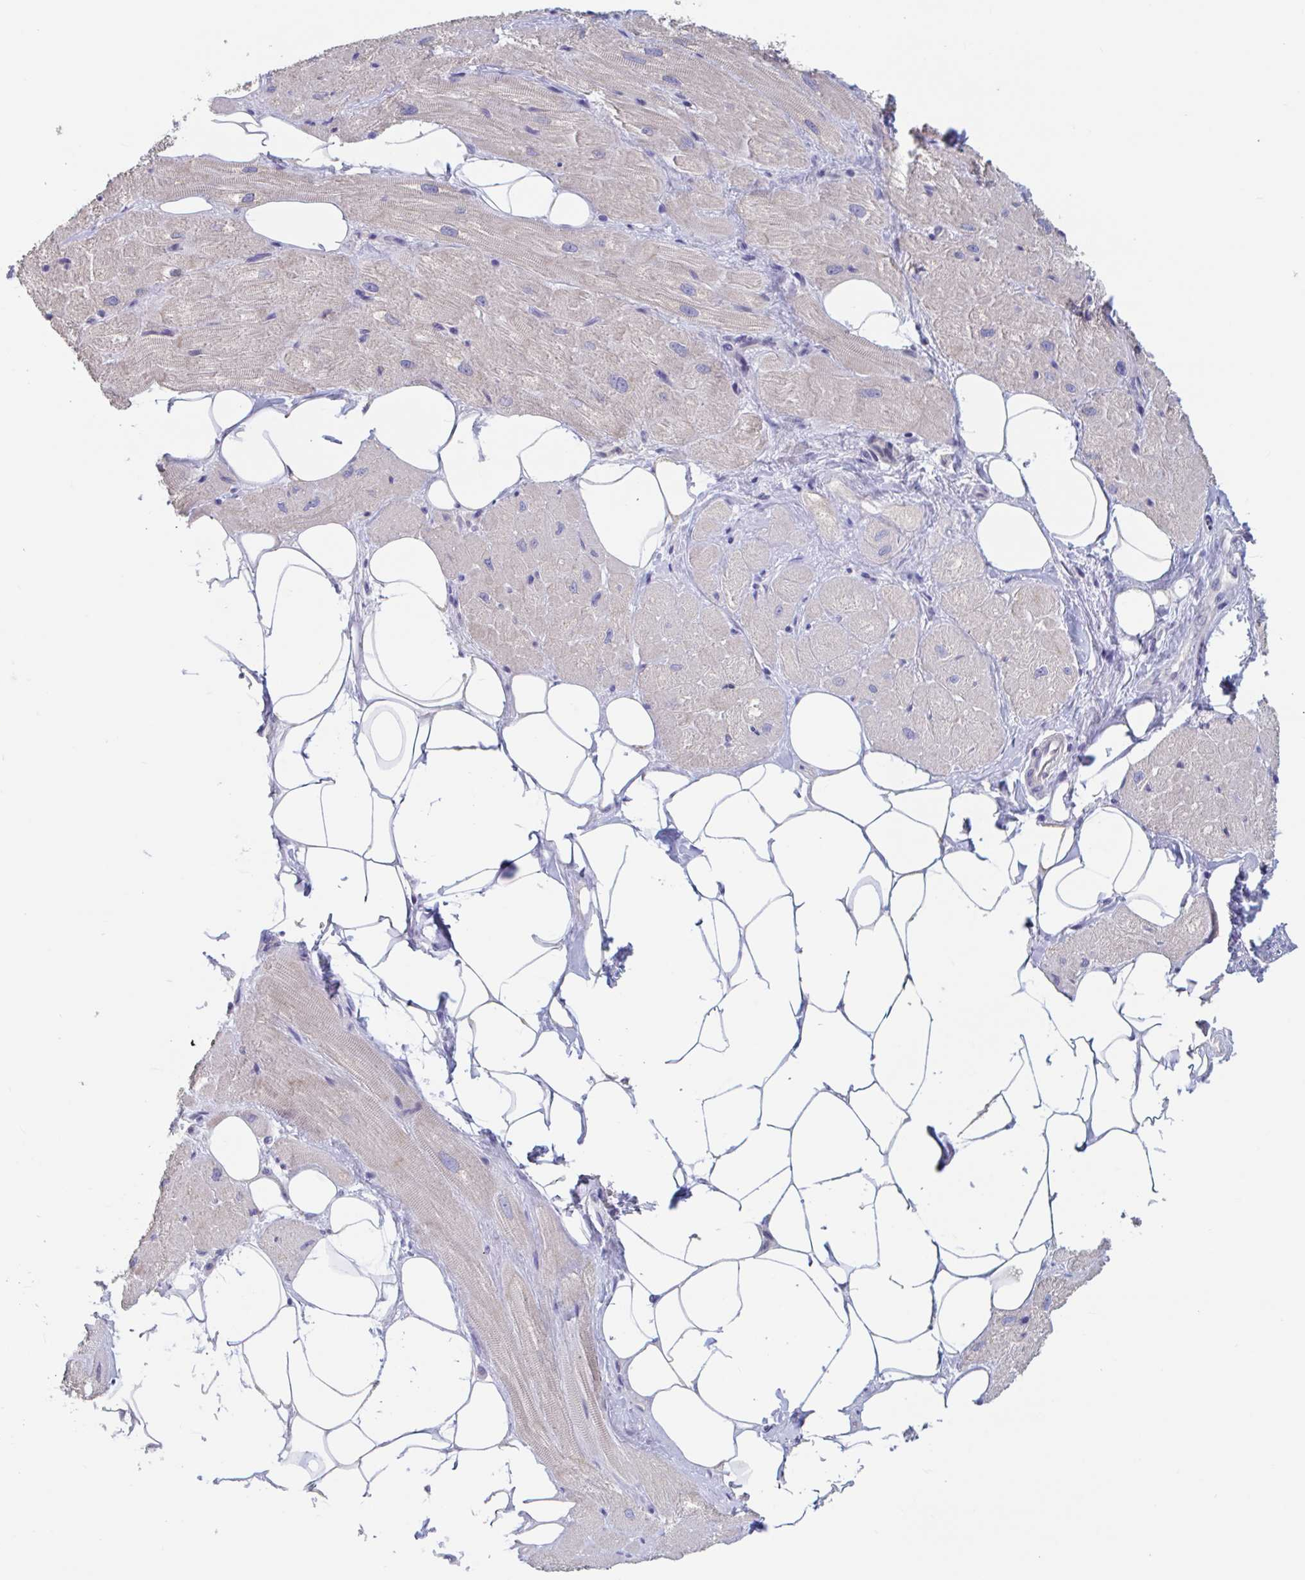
{"staining": {"intensity": "weak", "quantity": "25%-75%", "location": "cytoplasmic/membranous"}, "tissue": "heart muscle", "cell_type": "Cardiomyocytes", "image_type": "normal", "snomed": [{"axis": "morphology", "description": "Normal tissue, NOS"}, {"axis": "topography", "description": "Heart"}], "caption": "IHC of unremarkable human heart muscle shows low levels of weak cytoplasmic/membranous staining in about 25%-75% of cardiomyocytes.", "gene": "UNKL", "patient": {"sex": "male", "age": 62}}